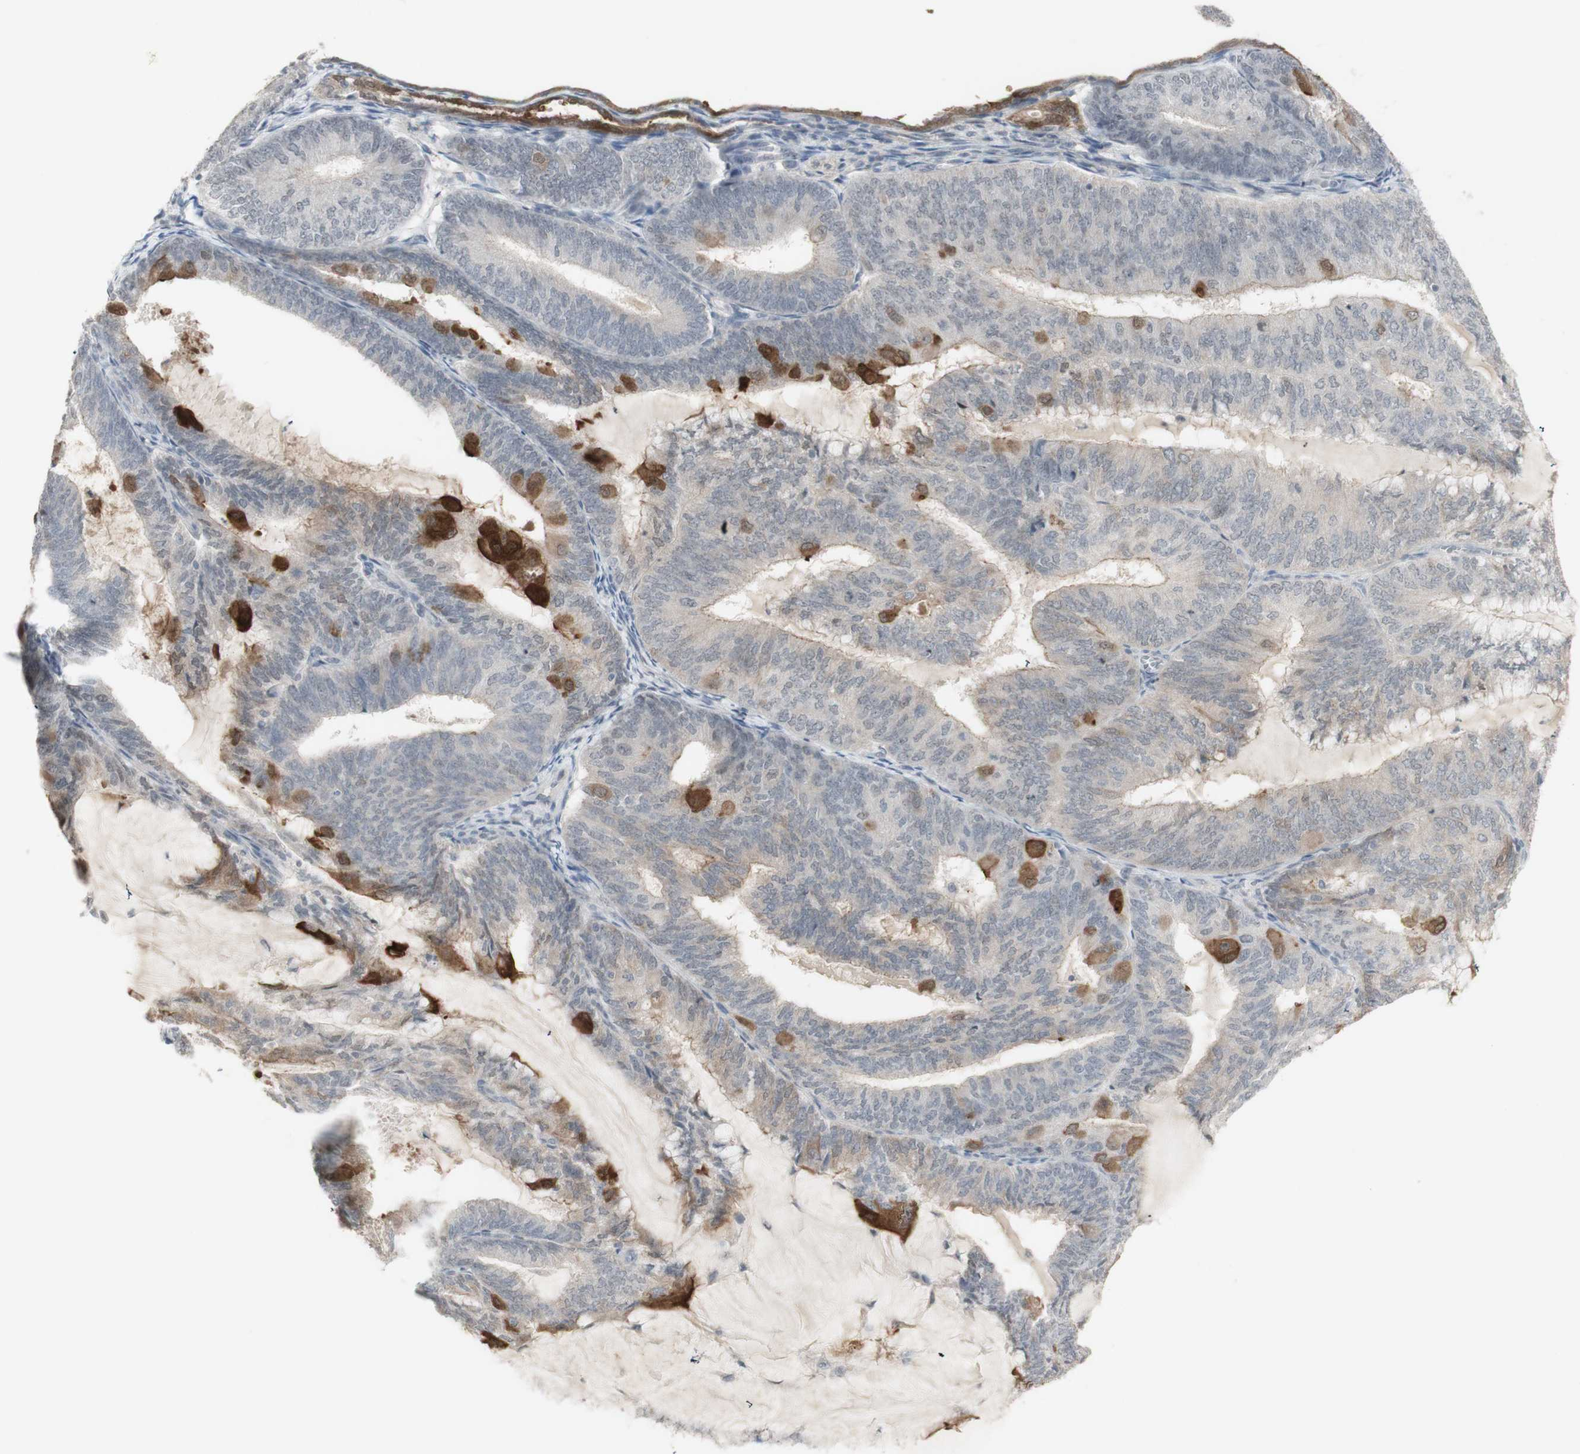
{"staining": {"intensity": "moderate", "quantity": "<25%", "location": "cytoplasmic/membranous"}, "tissue": "endometrial cancer", "cell_type": "Tumor cells", "image_type": "cancer", "snomed": [{"axis": "morphology", "description": "Adenocarcinoma, NOS"}, {"axis": "topography", "description": "Endometrium"}], "caption": "Endometrial adenocarcinoma stained with immunohistochemistry (IHC) demonstrates moderate cytoplasmic/membranous expression in approximately <25% of tumor cells. (DAB (3,3'-diaminobenzidine) IHC with brightfield microscopy, high magnification).", "gene": "C1orf116", "patient": {"sex": "female", "age": 81}}